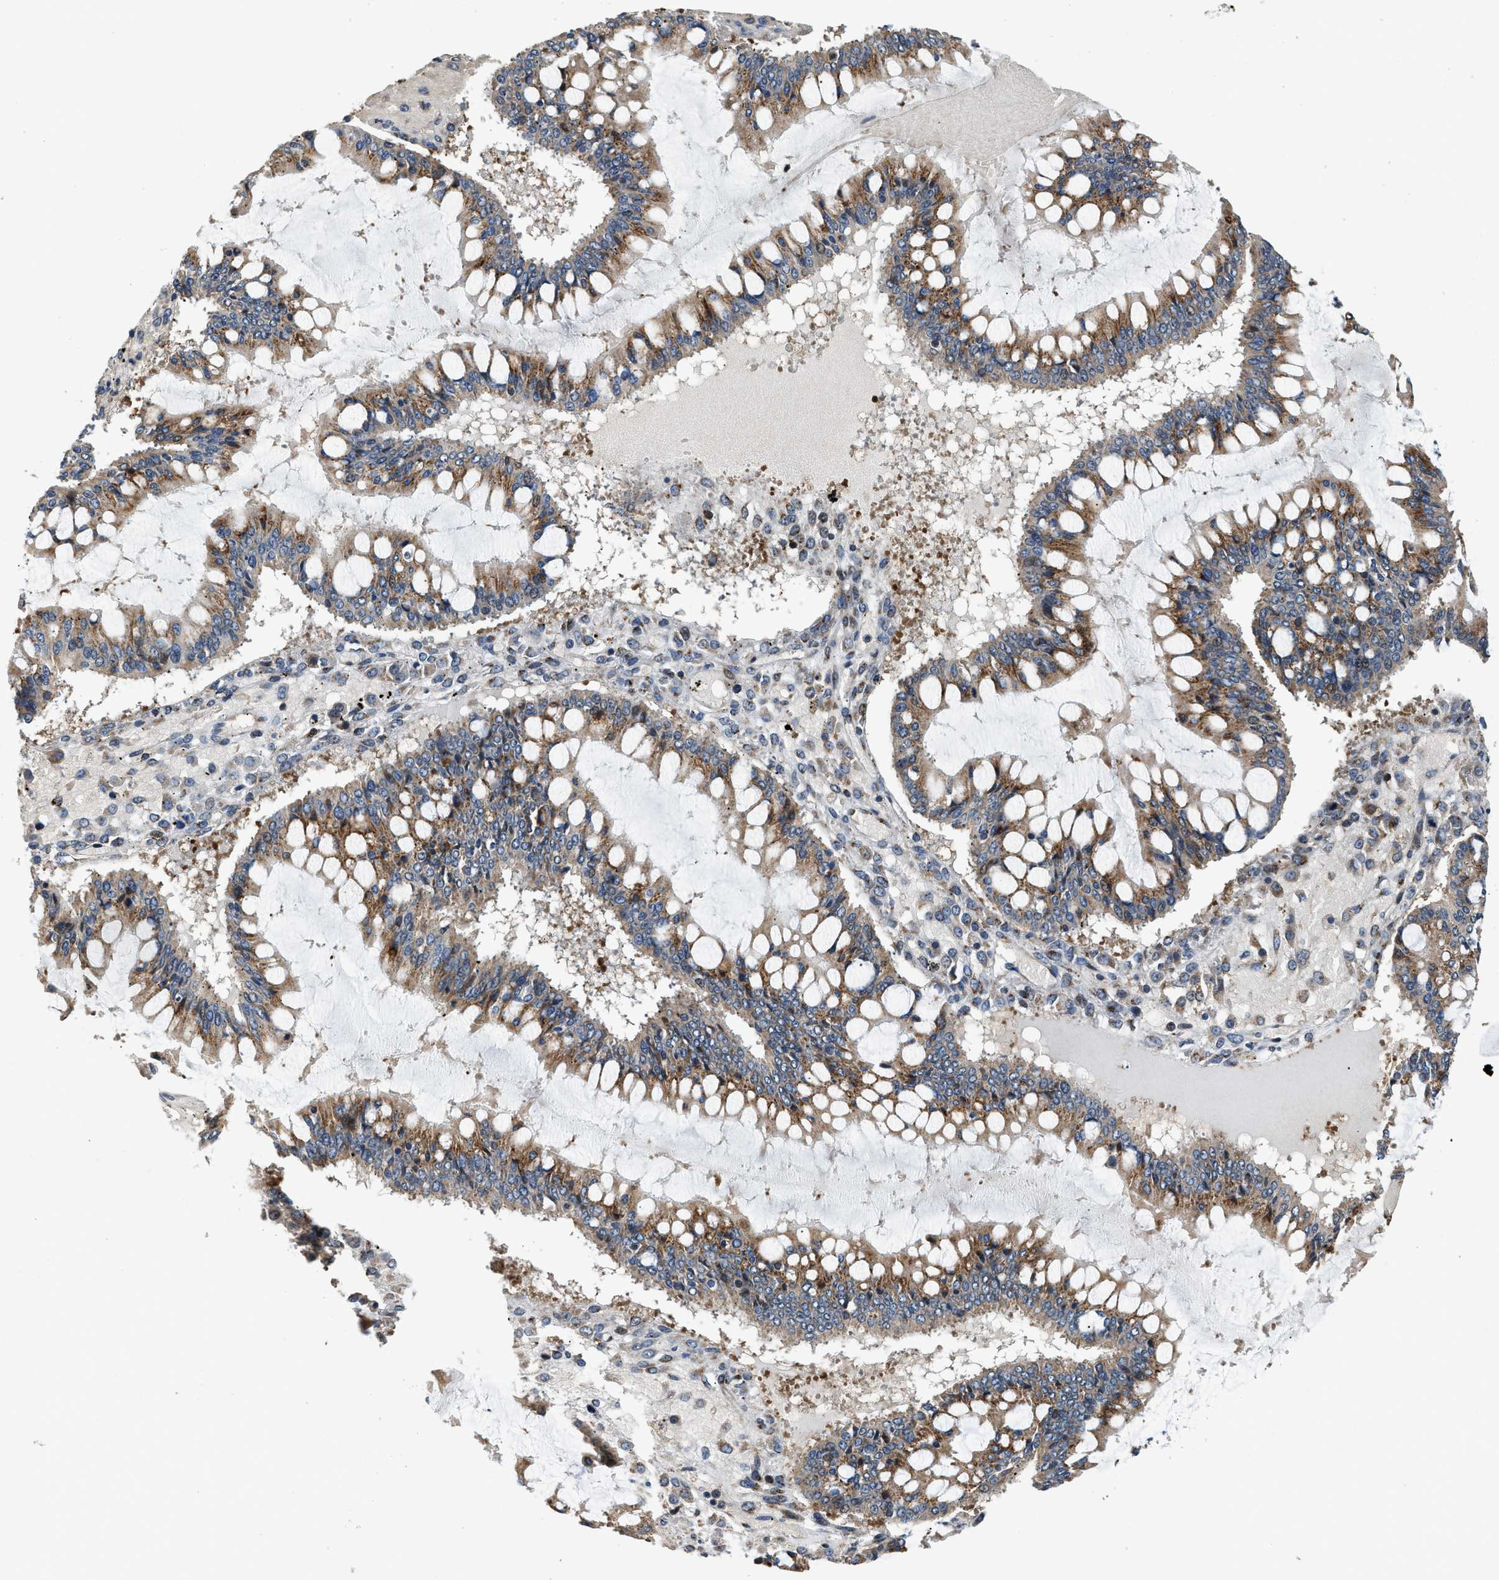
{"staining": {"intensity": "moderate", "quantity": ">75%", "location": "cytoplasmic/membranous"}, "tissue": "ovarian cancer", "cell_type": "Tumor cells", "image_type": "cancer", "snomed": [{"axis": "morphology", "description": "Cystadenocarcinoma, mucinous, NOS"}, {"axis": "topography", "description": "Ovary"}], "caption": "Brown immunohistochemical staining in human mucinous cystadenocarcinoma (ovarian) displays moderate cytoplasmic/membranous expression in about >75% of tumor cells. The staining is performed using DAB brown chromogen to label protein expression. The nuclei are counter-stained blue using hematoxylin.", "gene": "FUT8", "patient": {"sex": "female", "age": 73}}